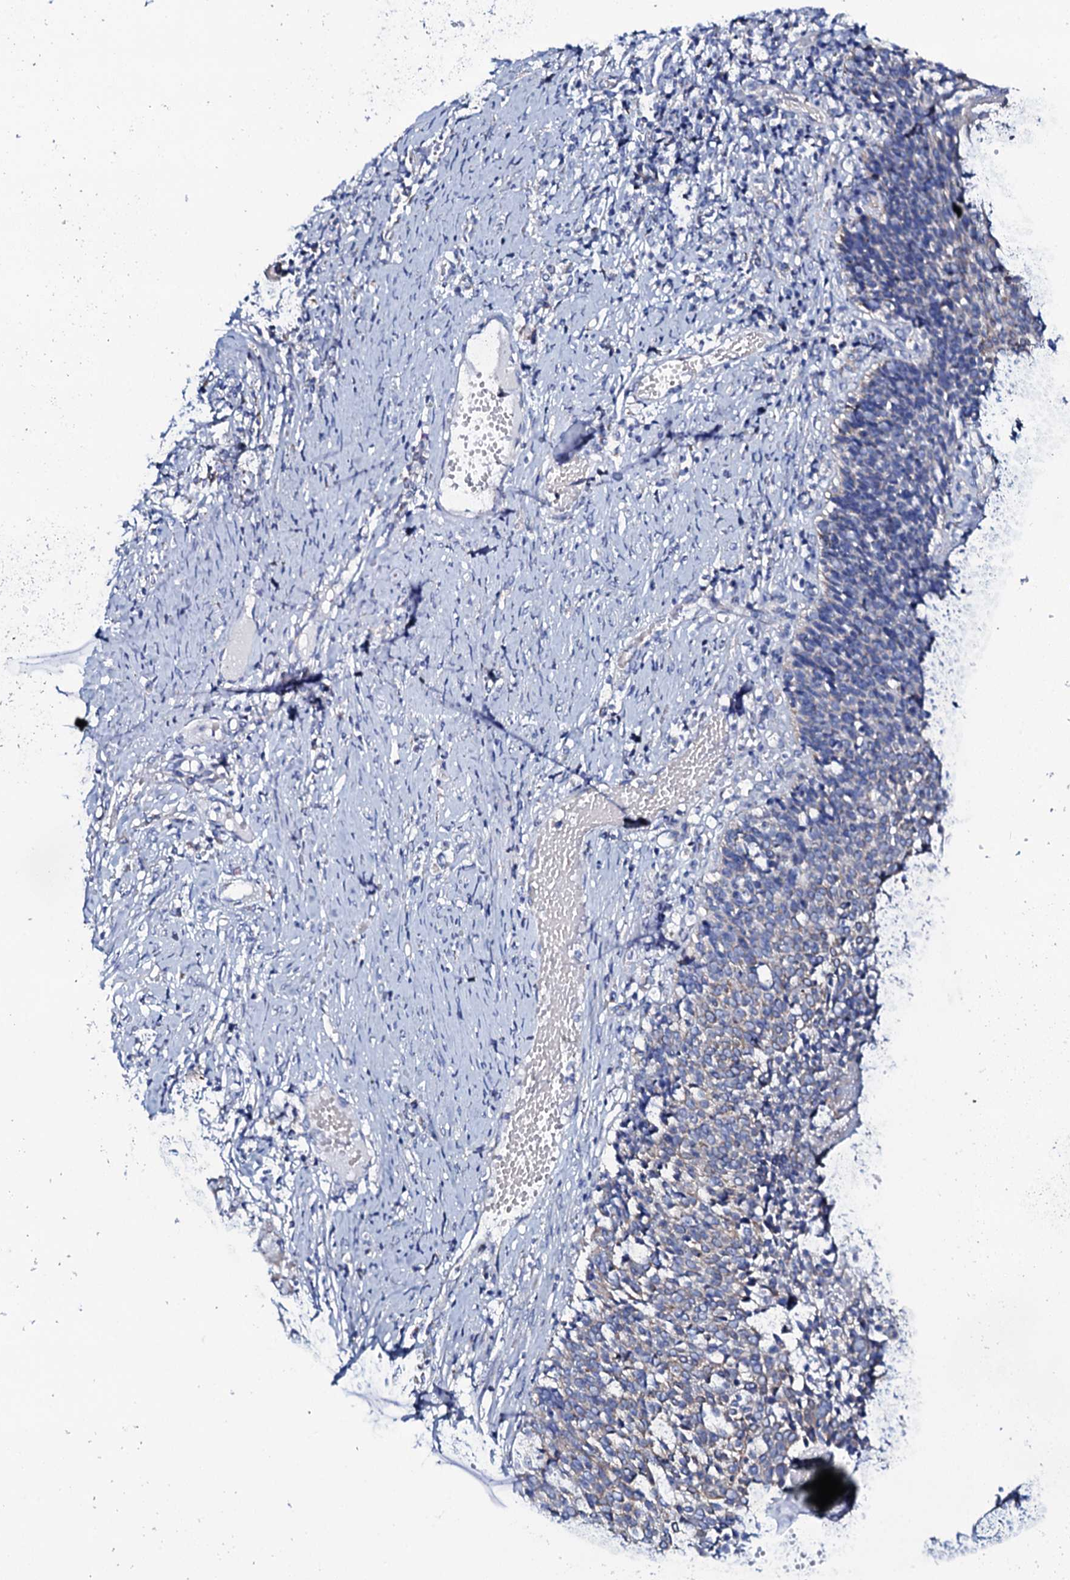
{"staining": {"intensity": "weak", "quantity": "<25%", "location": "cytoplasmic/membranous"}, "tissue": "cervical cancer", "cell_type": "Tumor cells", "image_type": "cancer", "snomed": [{"axis": "morphology", "description": "Normal tissue, NOS"}, {"axis": "morphology", "description": "Squamous cell carcinoma, NOS"}, {"axis": "topography", "description": "Cervix"}], "caption": "DAB immunohistochemical staining of cervical cancer exhibits no significant positivity in tumor cells.", "gene": "SLC37A4", "patient": {"sex": "female", "age": 39}}